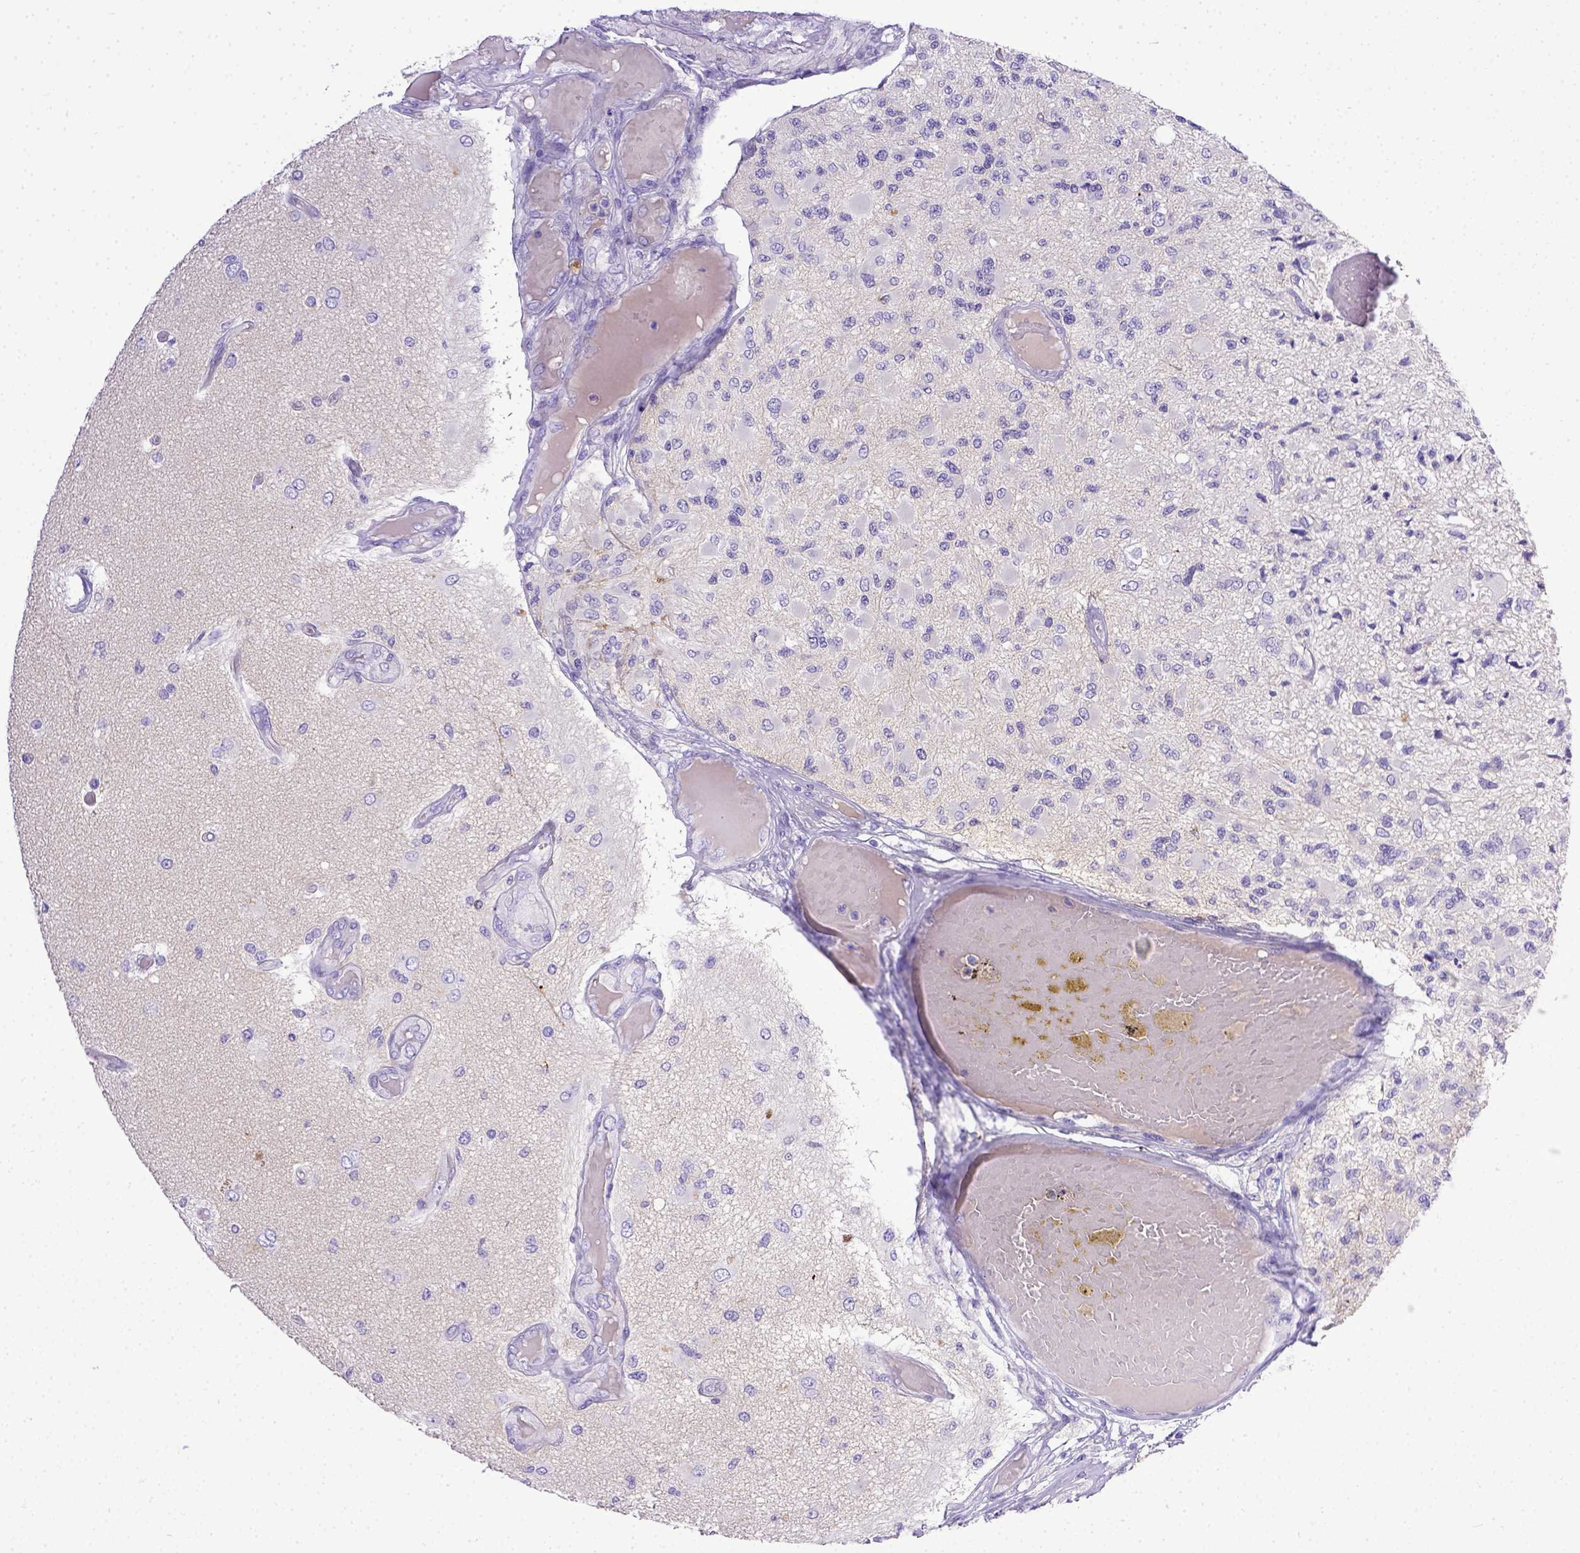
{"staining": {"intensity": "negative", "quantity": "none", "location": "none"}, "tissue": "glioma", "cell_type": "Tumor cells", "image_type": "cancer", "snomed": [{"axis": "morphology", "description": "Glioma, malignant, High grade"}, {"axis": "topography", "description": "Brain"}], "caption": "DAB immunohistochemical staining of glioma displays no significant positivity in tumor cells.", "gene": "BTN1A1", "patient": {"sex": "female", "age": 63}}